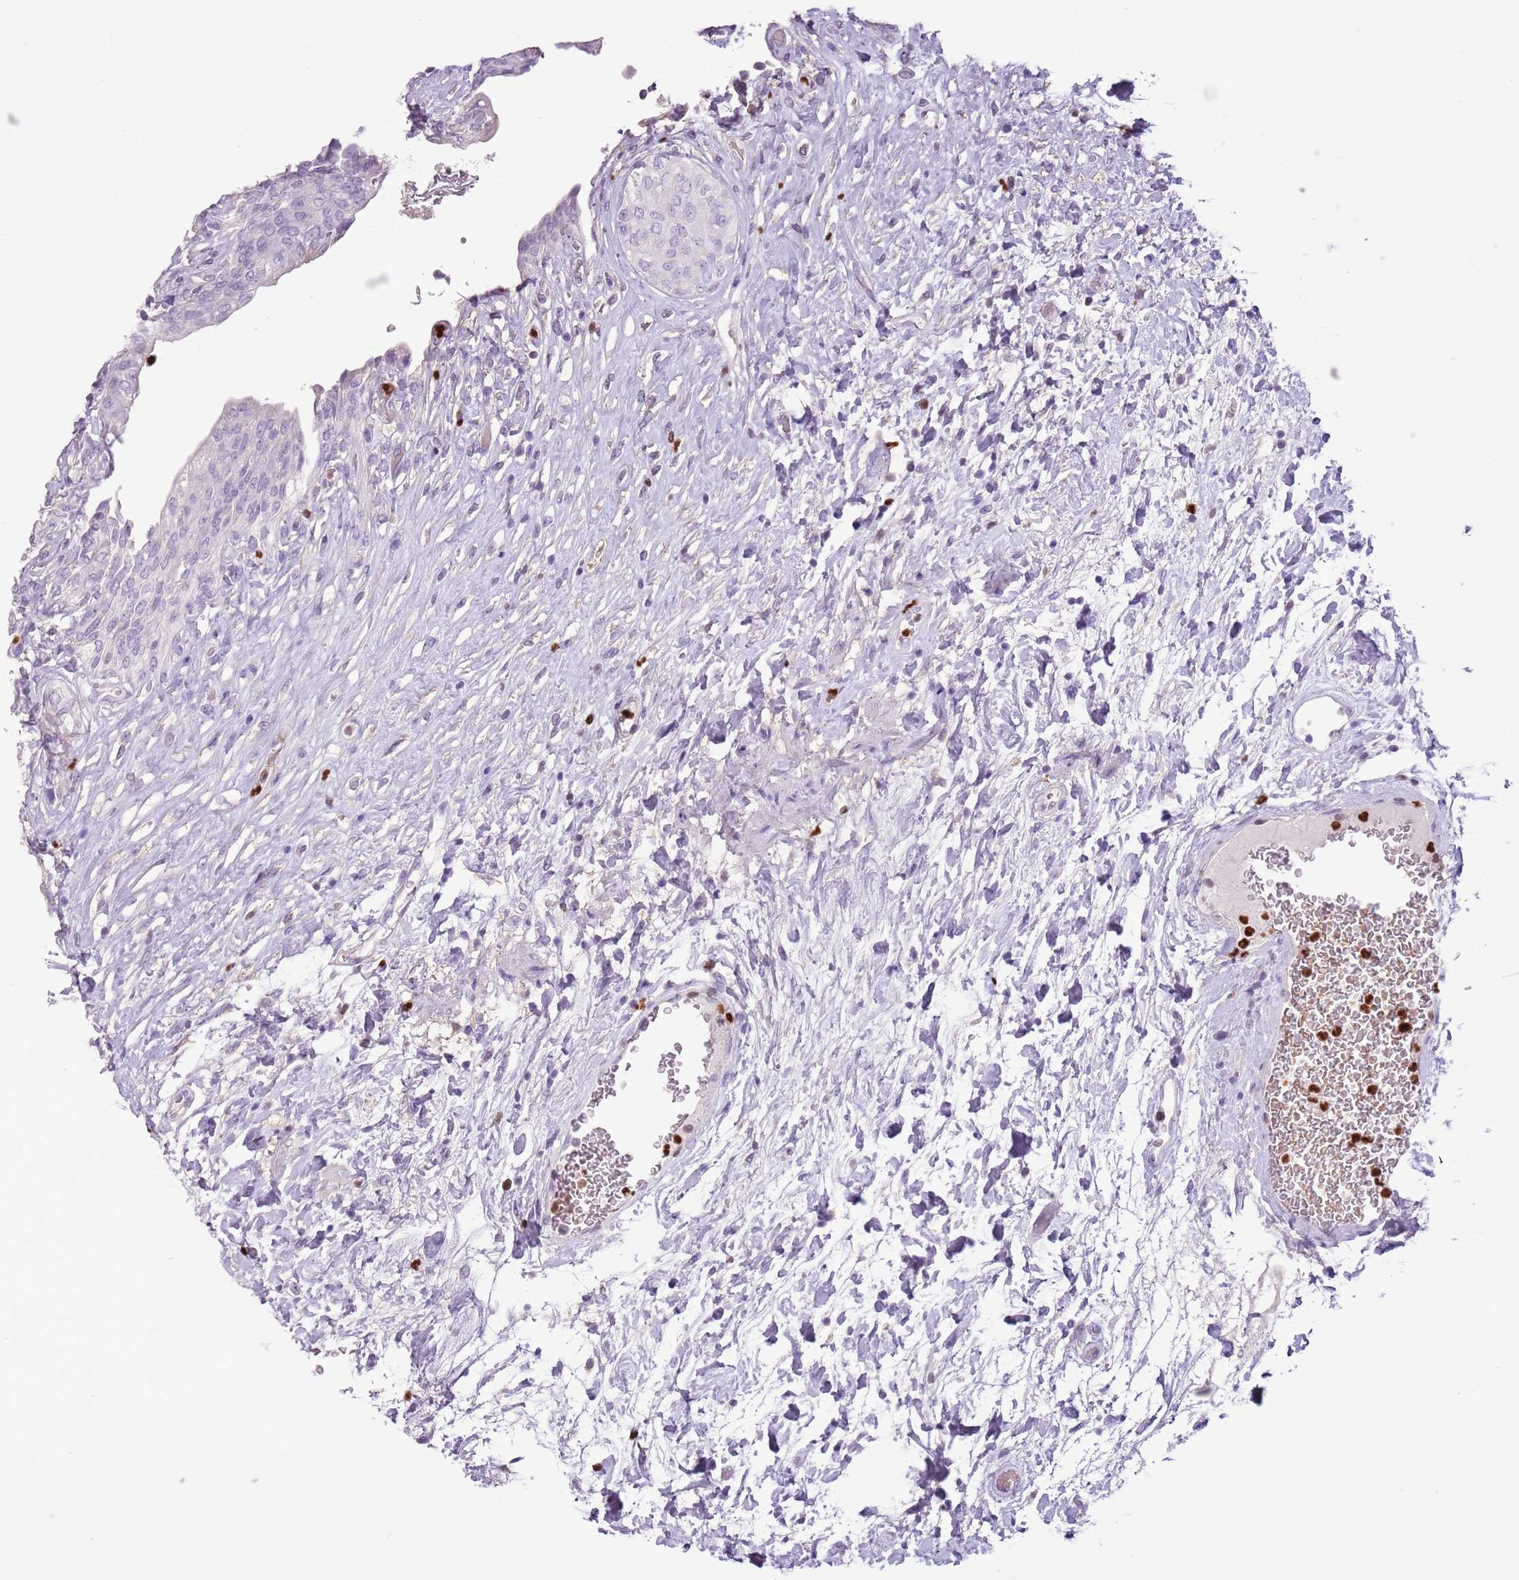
{"staining": {"intensity": "negative", "quantity": "none", "location": "none"}, "tissue": "urinary bladder", "cell_type": "Urothelial cells", "image_type": "normal", "snomed": [{"axis": "morphology", "description": "Normal tissue, NOS"}, {"axis": "topography", "description": "Urinary bladder"}], "caption": "Protein analysis of benign urinary bladder shows no significant staining in urothelial cells.", "gene": "CELF6", "patient": {"sex": "male", "age": 74}}